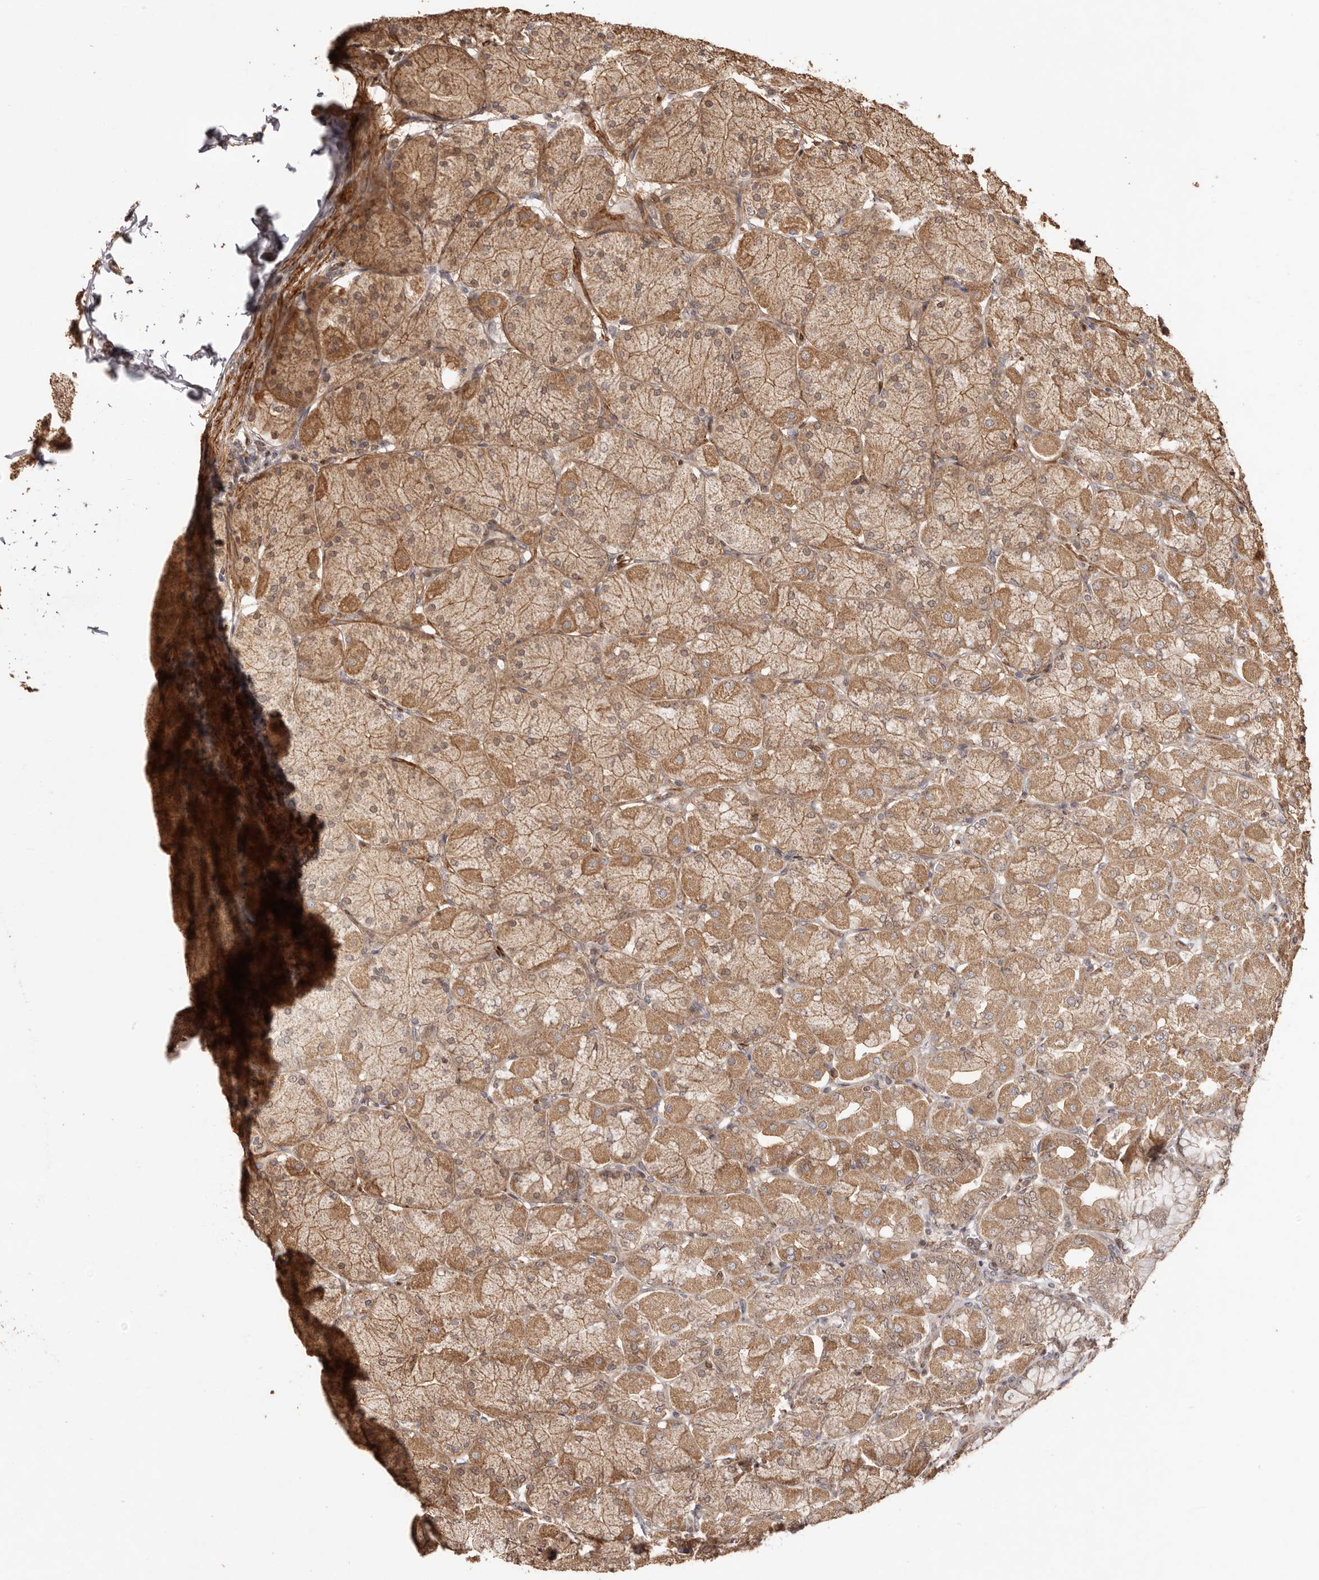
{"staining": {"intensity": "moderate", "quantity": ">75%", "location": "cytoplasmic/membranous"}, "tissue": "stomach", "cell_type": "Glandular cells", "image_type": "normal", "snomed": [{"axis": "morphology", "description": "Normal tissue, NOS"}, {"axis": "topography", "description": "Stomach, upper"}], "caption": "DAB (3,3'-diaminobenzidine) immunohistochemical staining of normal stomach shows moderate cytoplasmic/membranous protein positivity in about >75% of glandular cells. (DAB (3,3'-diaminobenzidine) IHC with brightfield microscopy, high magnification).", "gene": "UBR2", "patient": {"sex": "female", "age": 56}}